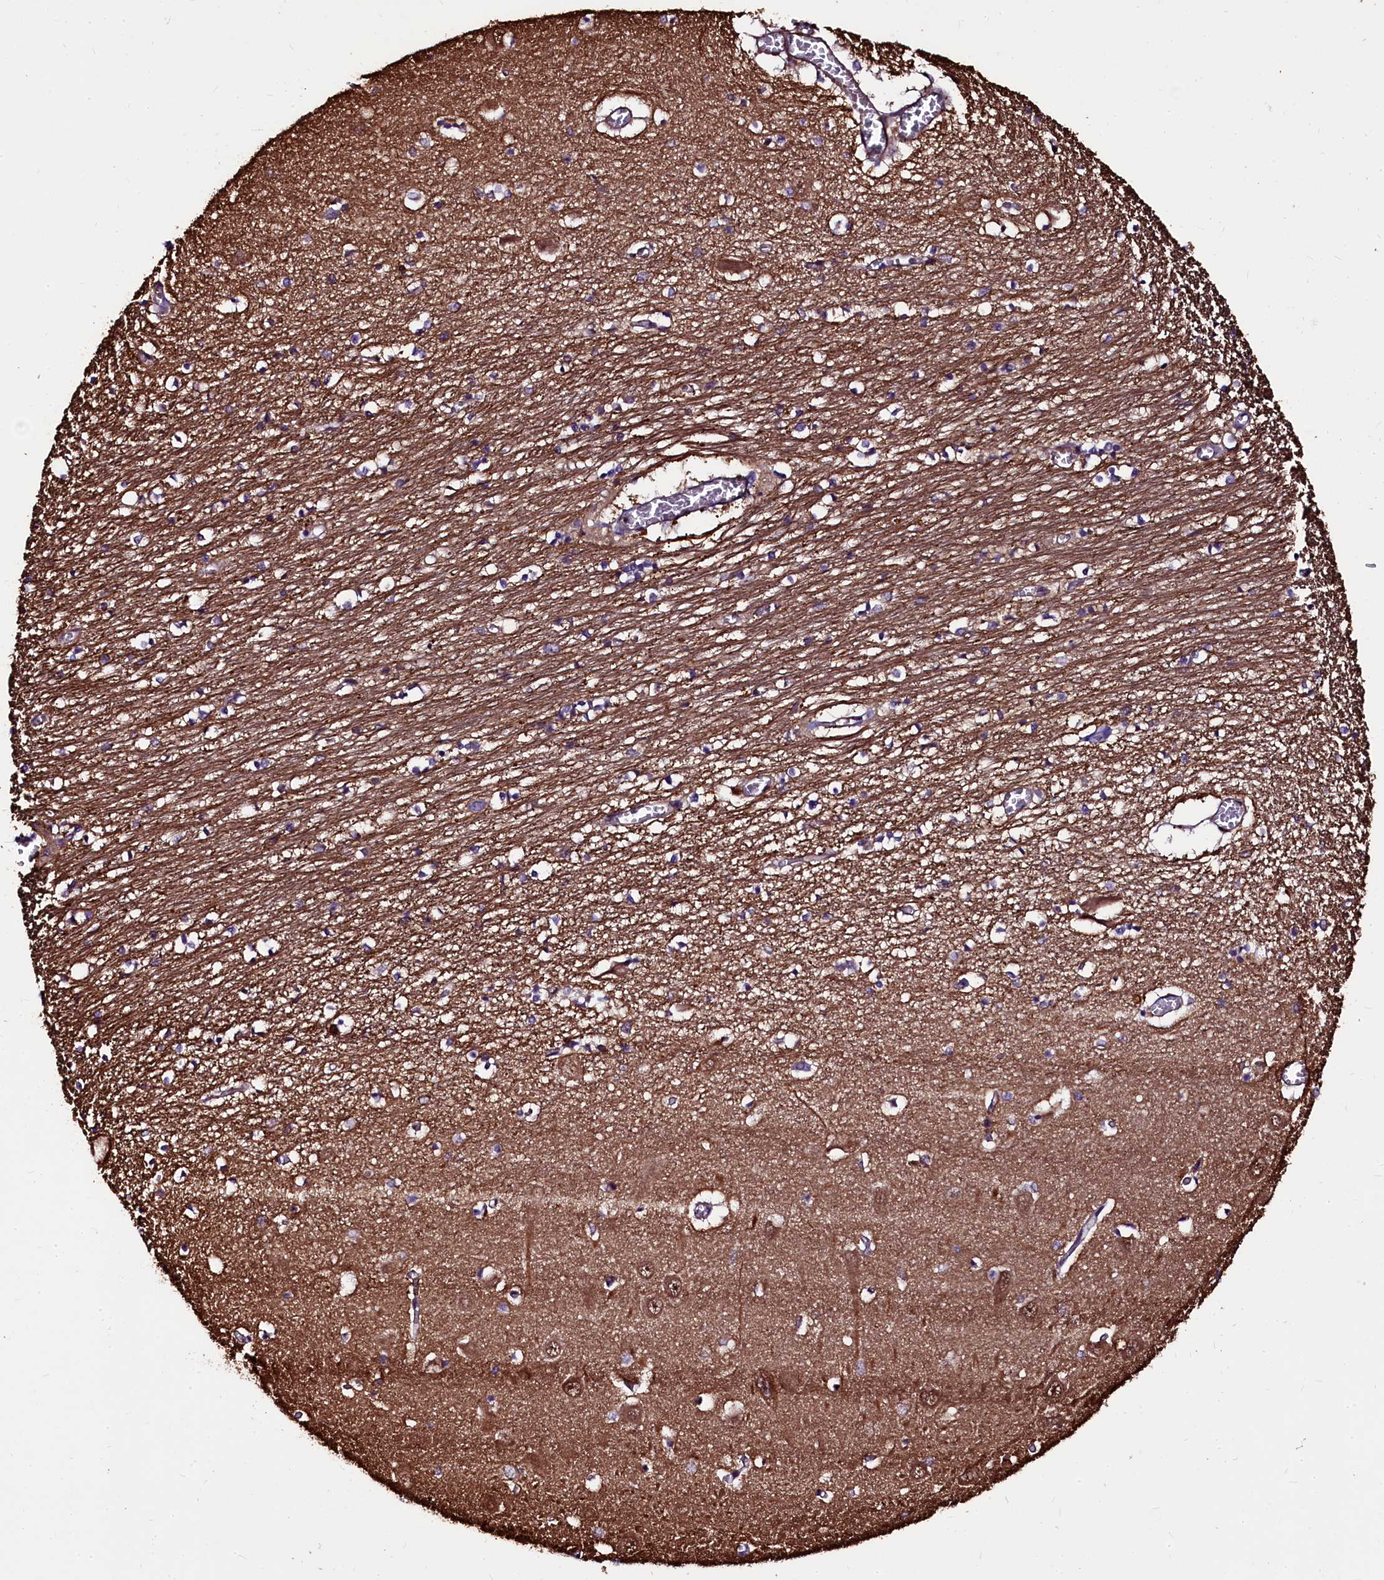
{"staining": {"intensity": "moderate", "quantity": "25%-75%", "location": "cytoplasmic/membranous"}, "tissue": "hippocampus", "cell_type": "Glial cells", "image_type": "normal", "snomed": [{"axis": "morphology", "description": "Normal tissue, NOS"}, {"axis": "topography", "description": "Hippocampus"}], "caption": "Protein expression analysis of benign hippocampus reveals moderate cytoplasmic/membranous staining in about 25%-75% of glial cells.", "gene": "N4BP1", "patient": {"sex": "male", "age": 70}}